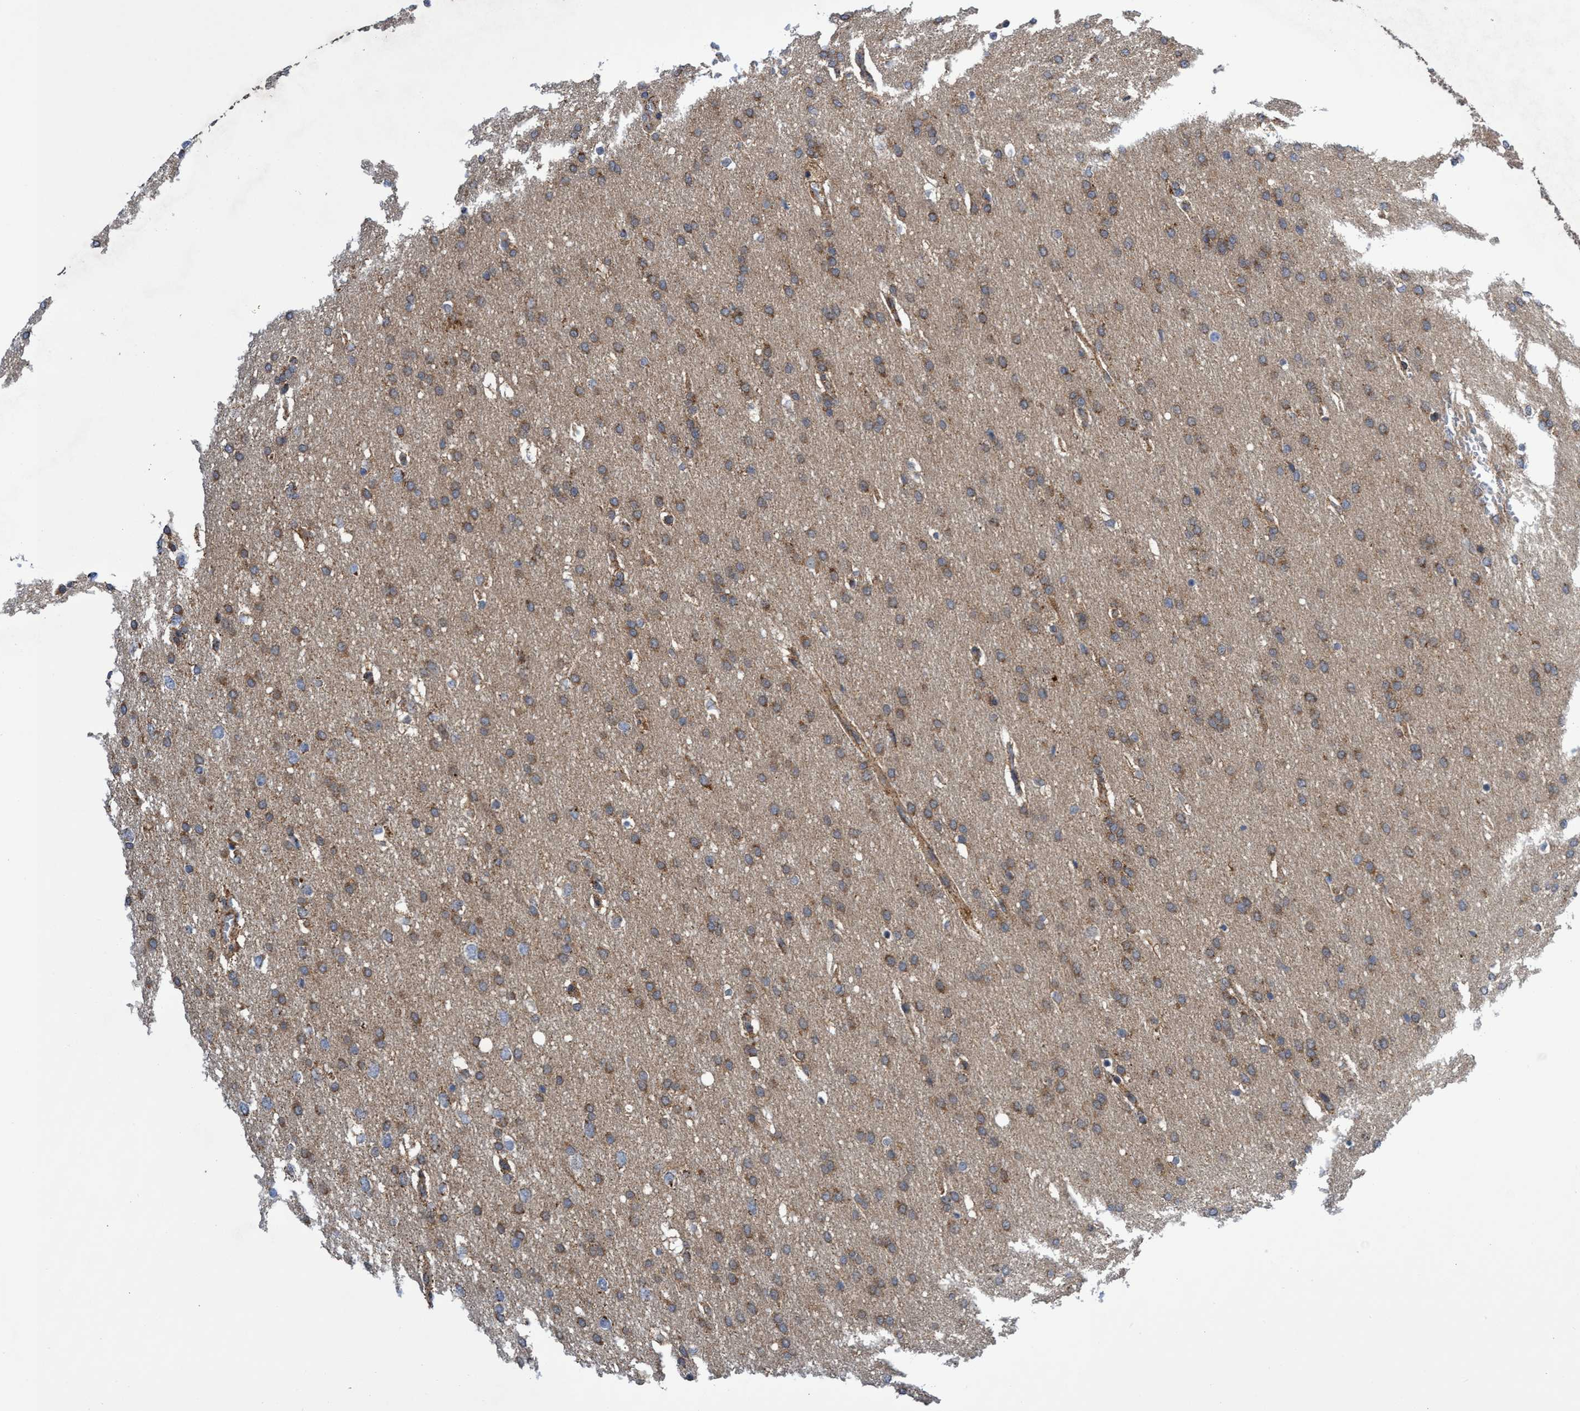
{"staining": {"intensity": "moderate", "quantity": ">75%", "location": "cytoplasmic/membranous"}, "tissue": "glioma", "cell_type": "Tumor cells", "image_type": "cancer", "snomed": [{"axis": "morphology", "description": "Glioma, malignant, Low grade"}, {"axis": "topography", "description": "Brain"}], "caption": "Immunohistochemical staining of human low-grade glioma (malignant) reveals medium levels of moderate cytoplasmic/membranous positivity in about >75% of tumor cells. The staining was performed using DAB to visualize the protein expression in brown, while the nuclei were stained in blue with hematoxylin (Magnification: 20x).", "gene": "CRYZ", "patient": {"sex": "female", "age": 37}}